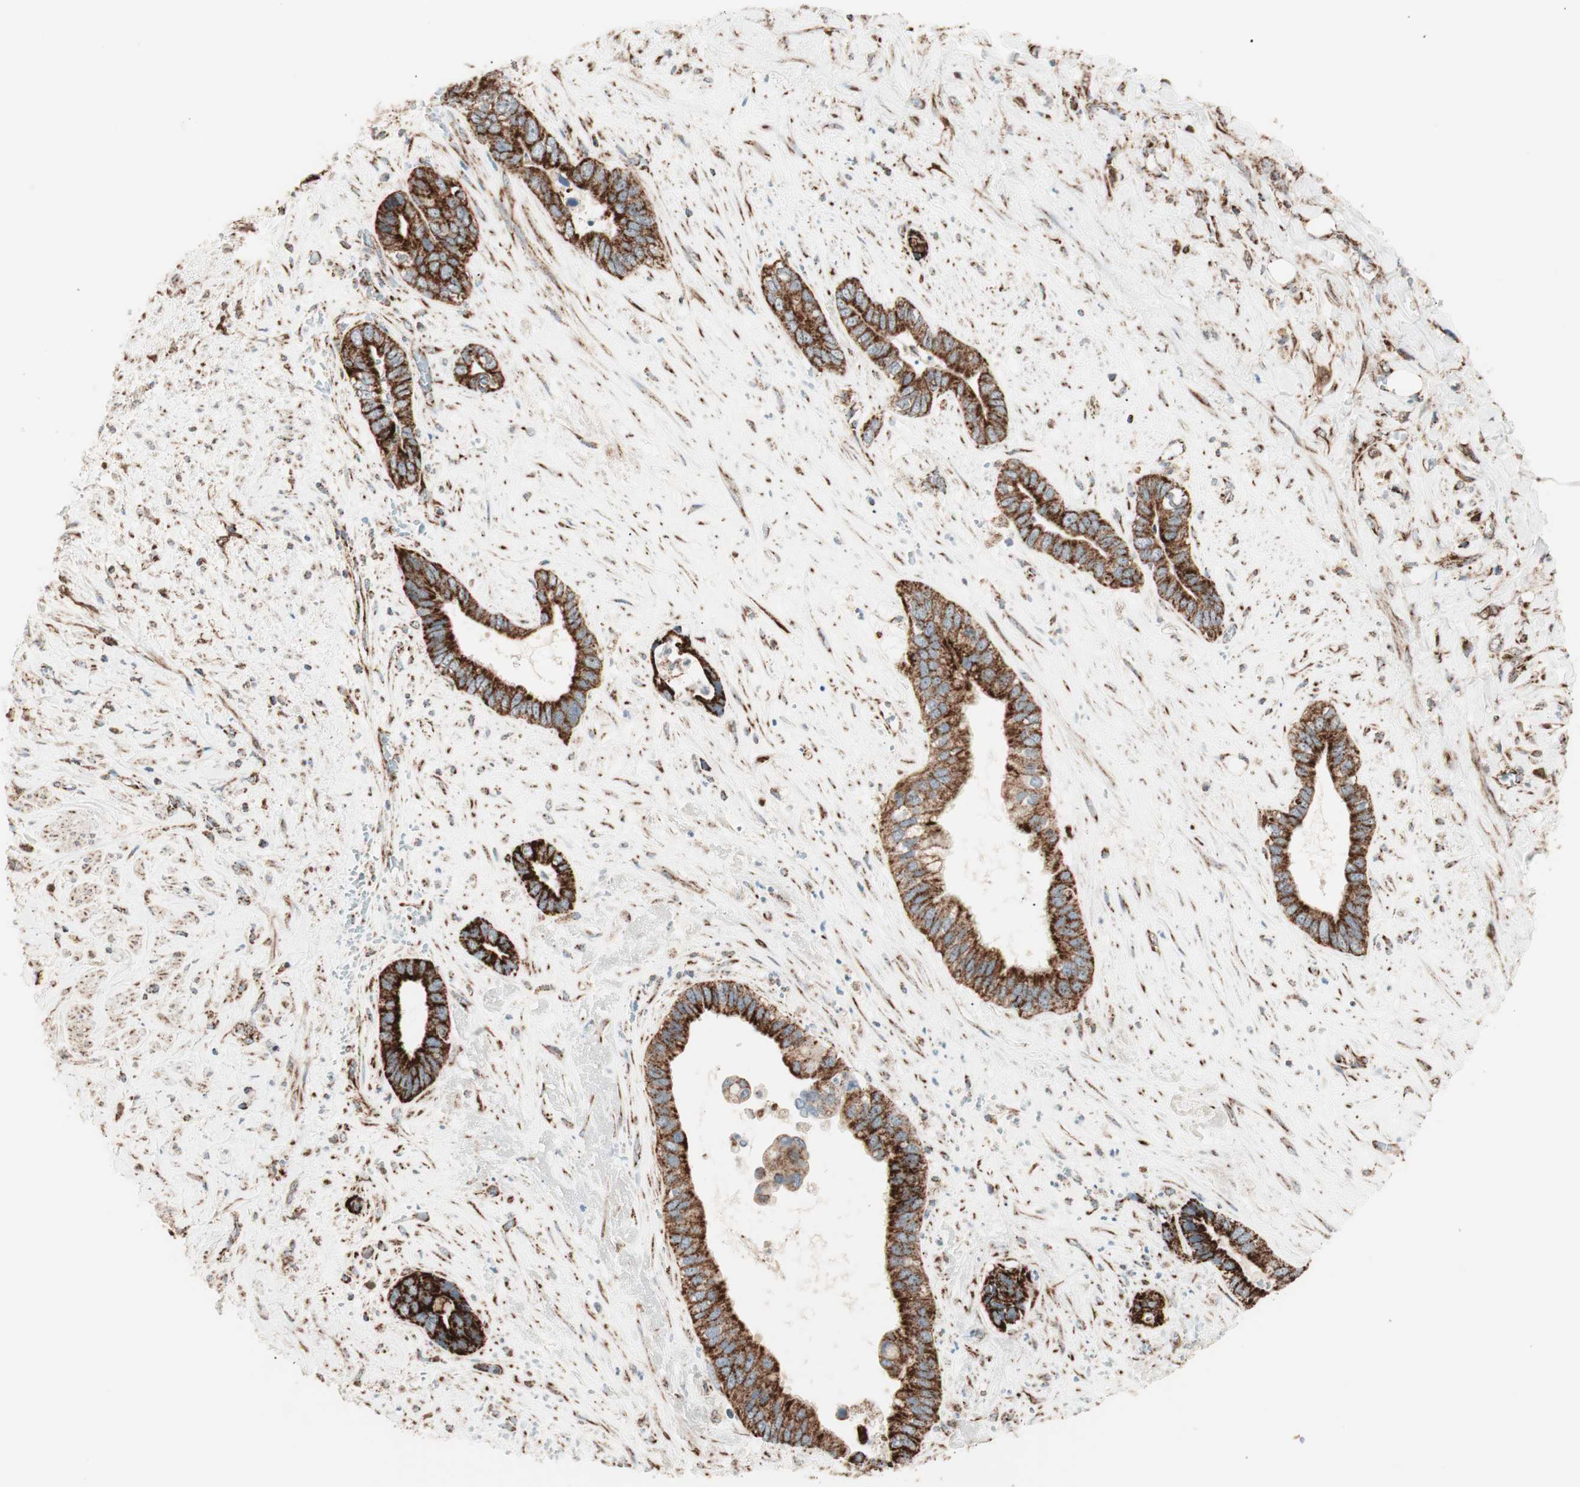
{"staining": {"intensity": "strong", "quantity": ">75%", "location": "cytoplasmic/membranous"}, "tissue": "liver cancer", "cell_type": "Tumor cells", "image_type": "cancer", "snomed": [{"axis": "morphology", "description": "Cholangiocarcinoma"}, {"axis": "topography", "description": "Liver"}], "caption": "Human liver cancer (cholangiocarcinoma) stained for a protein (brown) shows strong cytoplasmic/membranous positive positivity in about >75% of tumor cells.", "gene": "TOMM22", "patient": {"sex": "female", "age": 65}}